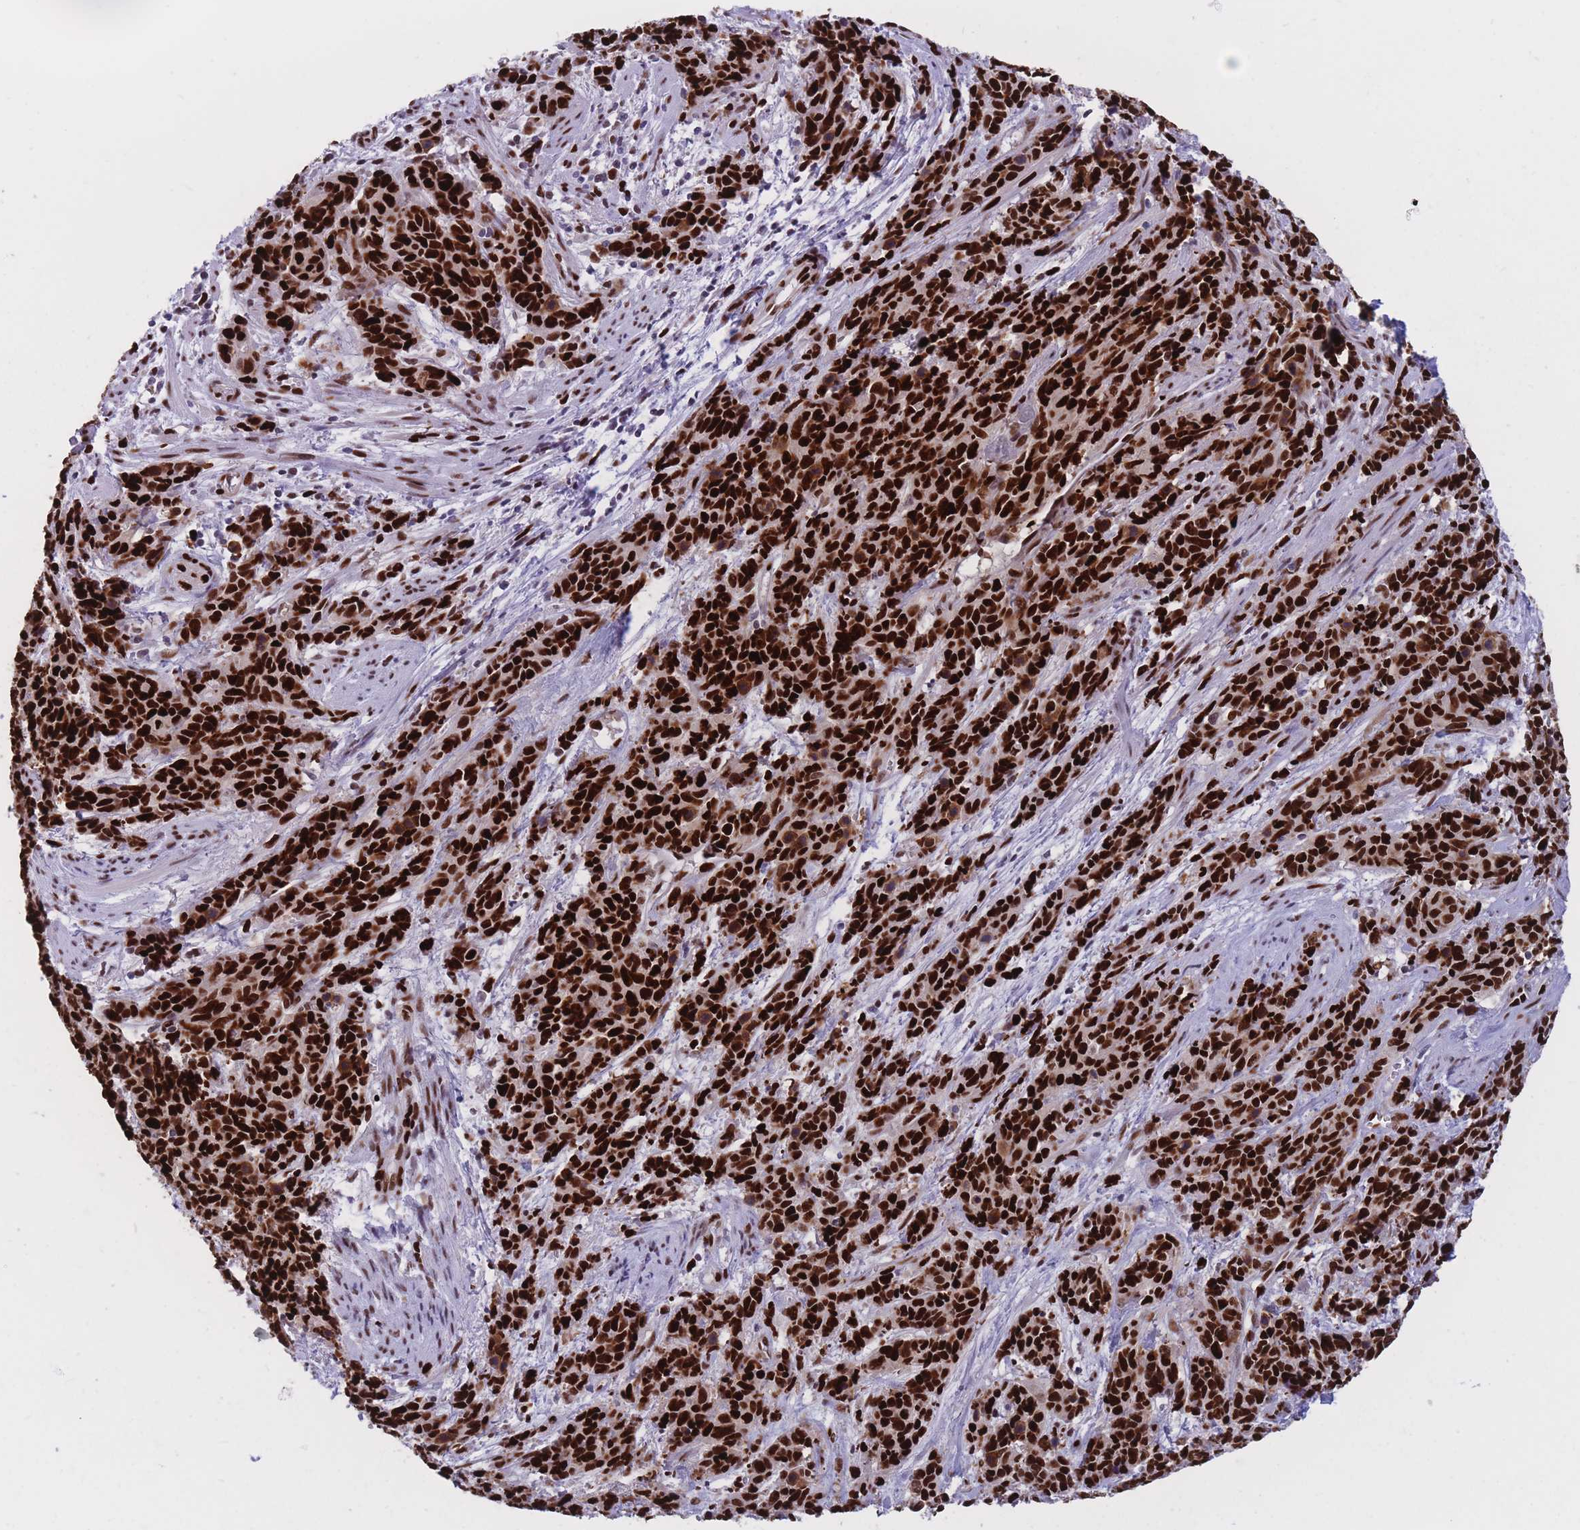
{"staining": {"intensity": "strong", "quantity": ">75%", "location": "nuclear"}, "tissue": "cervical cancer", "cell_type": "Tumor cells", "image_type": "cancer", "snomed": [{"axis": "morphology", "description": "Squamous cell carcinoma, NOS"}, {"axis": "topography", "description": "Cervix"}], "caption": "The photomicrograph reveals immunohistochemical staining of cervical cancer. There is strong nuclear positivity is identified in about >75% of tumor cells. The protein of interest is stained brown, and the nuclei are stained in blue (DAB (3,3'-diaminobenzidine) IHC with brightfield microscopy, high magnification).", "gene": "NASP", "patient": {"sex": "female", "age": 60}}